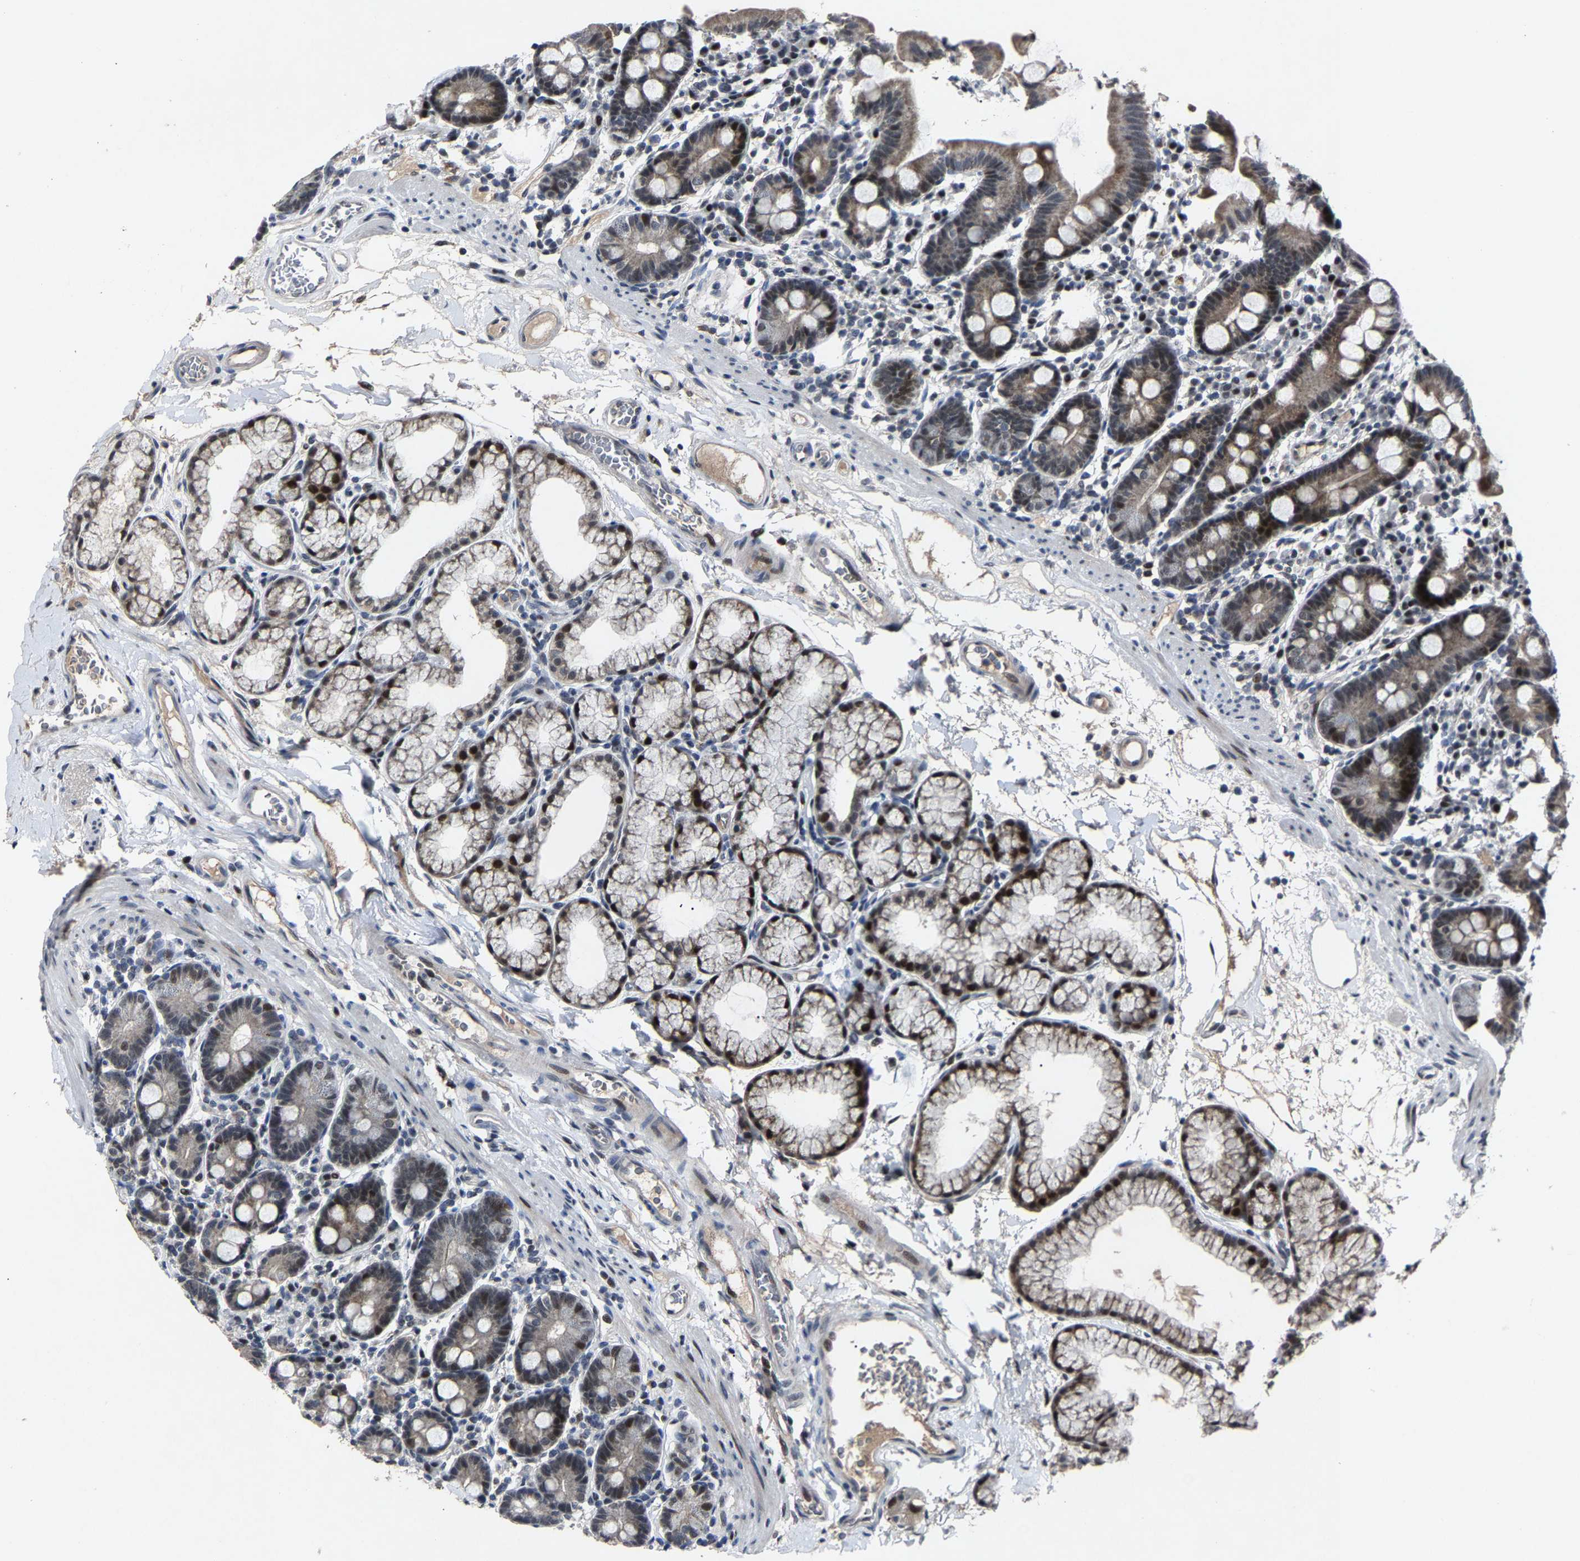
{"staining": {"intensity": "moderate", "quantity": ">75%", "location": "cytoplasmic/membranous,nuclear"}, "tissue": "duodenum", "cell_type": "Glandular cells", "image_type": "normal", "snomed": [{"axis": "morphology", "description": "Normal tissue, NOS"}, {"axis": "topography", "description": "Duodenum"}], "caption": "Immunohistochemical staining of normal human duodenum displays >75% levels of moderate cytoplasmic/membranous,nuclear protein positivity in approximately >75% of glandular cells.", "gene": "LSM8", "patient": {"sex": "male", "age": 50}}